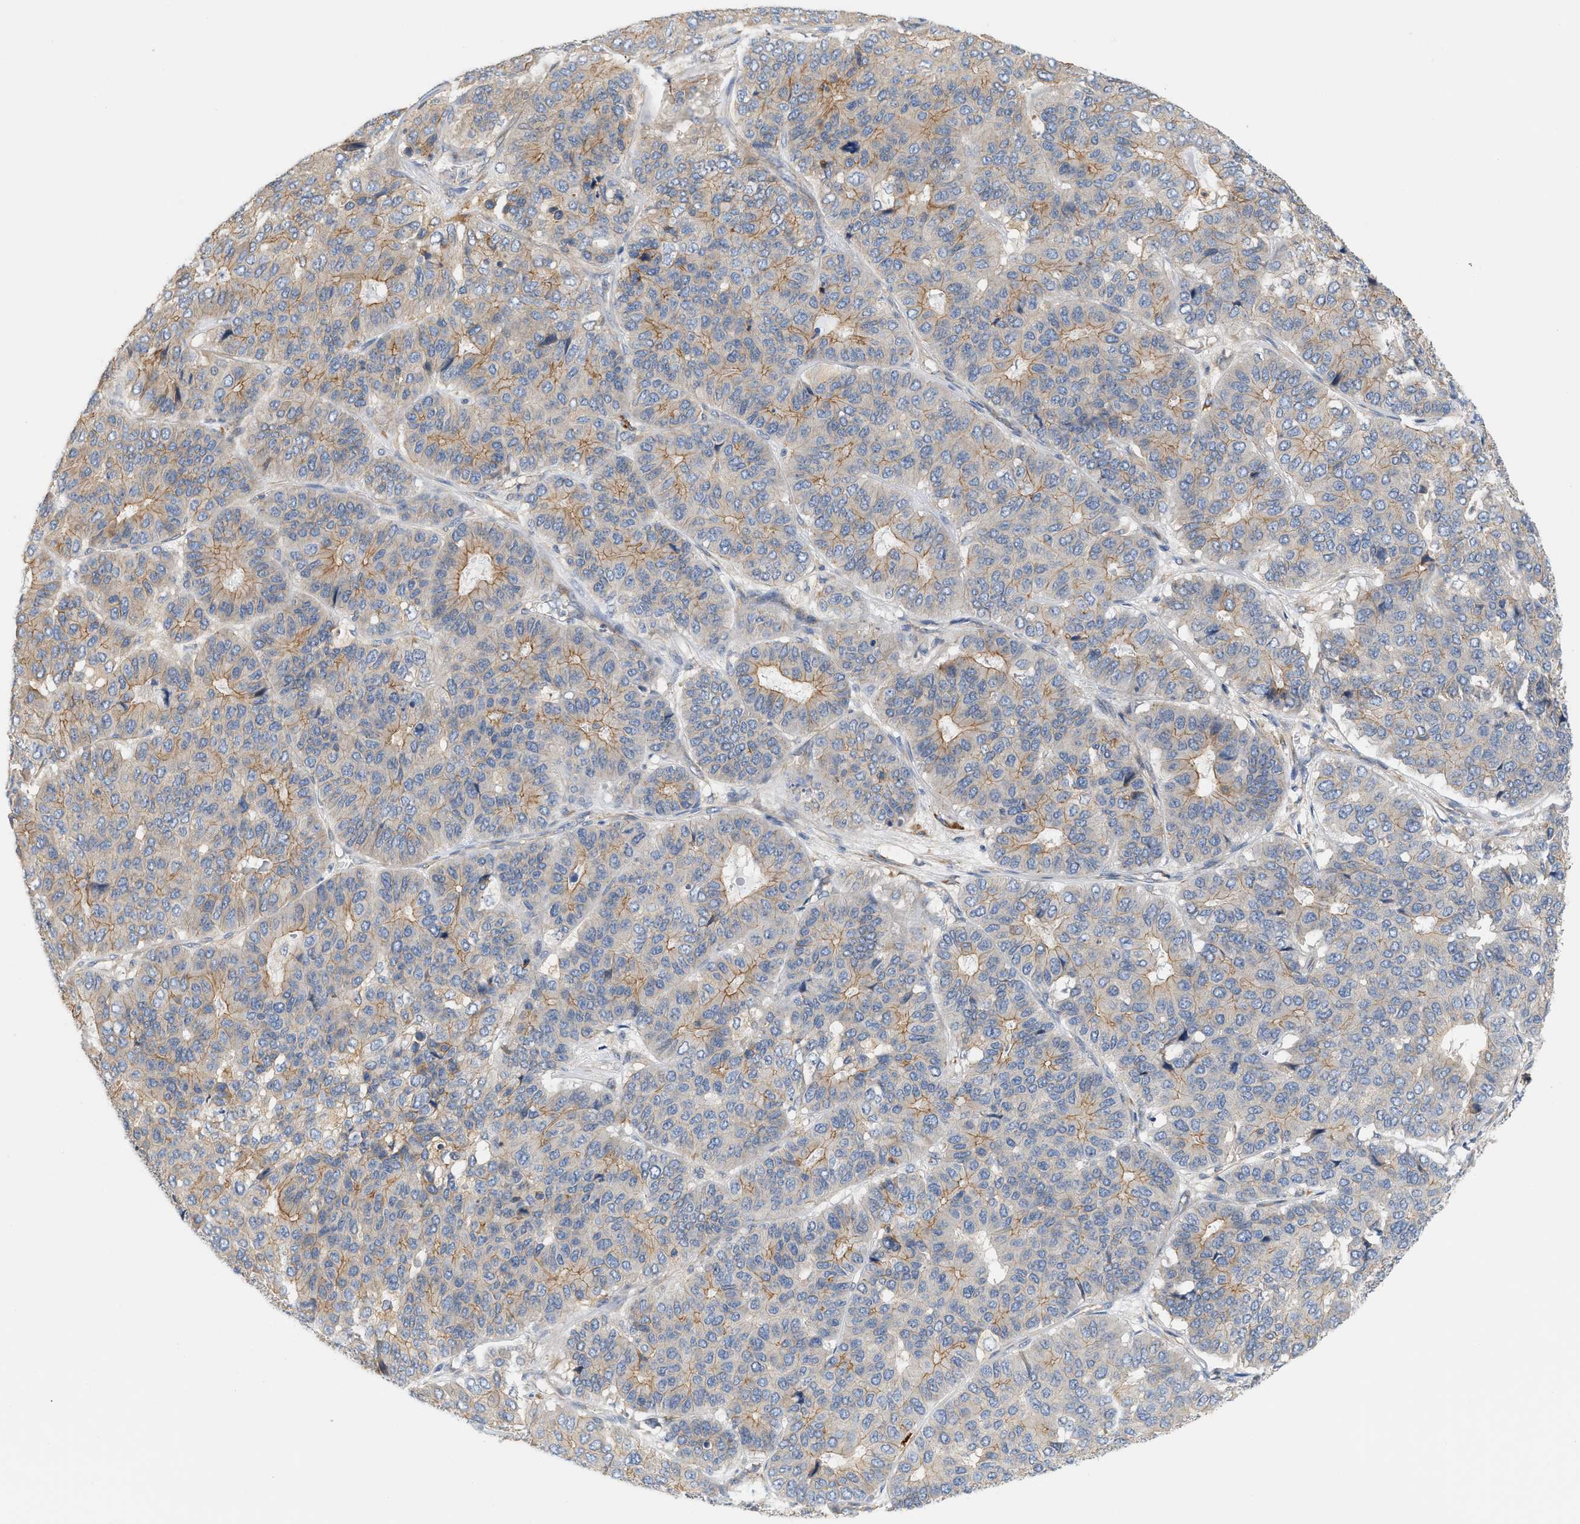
{"staining": {"intensity": "weak", "quantity": "25%-75%", "location": "cytoplasmic/membranous"}, "tissue": "pancreatic cancer", "cell_type": "Tumor cells", "image_type": "cancer", "snomed": [{"axis": "morphology", "description": "Adenocarcinoma, NOS"}, {"axis": "topography", "description": "Pancreas"}], "caption": "Immunohistochemistry (IHC) image of human adenocarcinoma (pancreatic) stained for a protein (brown), which shows low levels of weak cytoplasmic/membranous expression in approximately 25%-75% of tumor cells.", "gene": "CTXN1", "patient": {"sex": "male", "age": 50}}